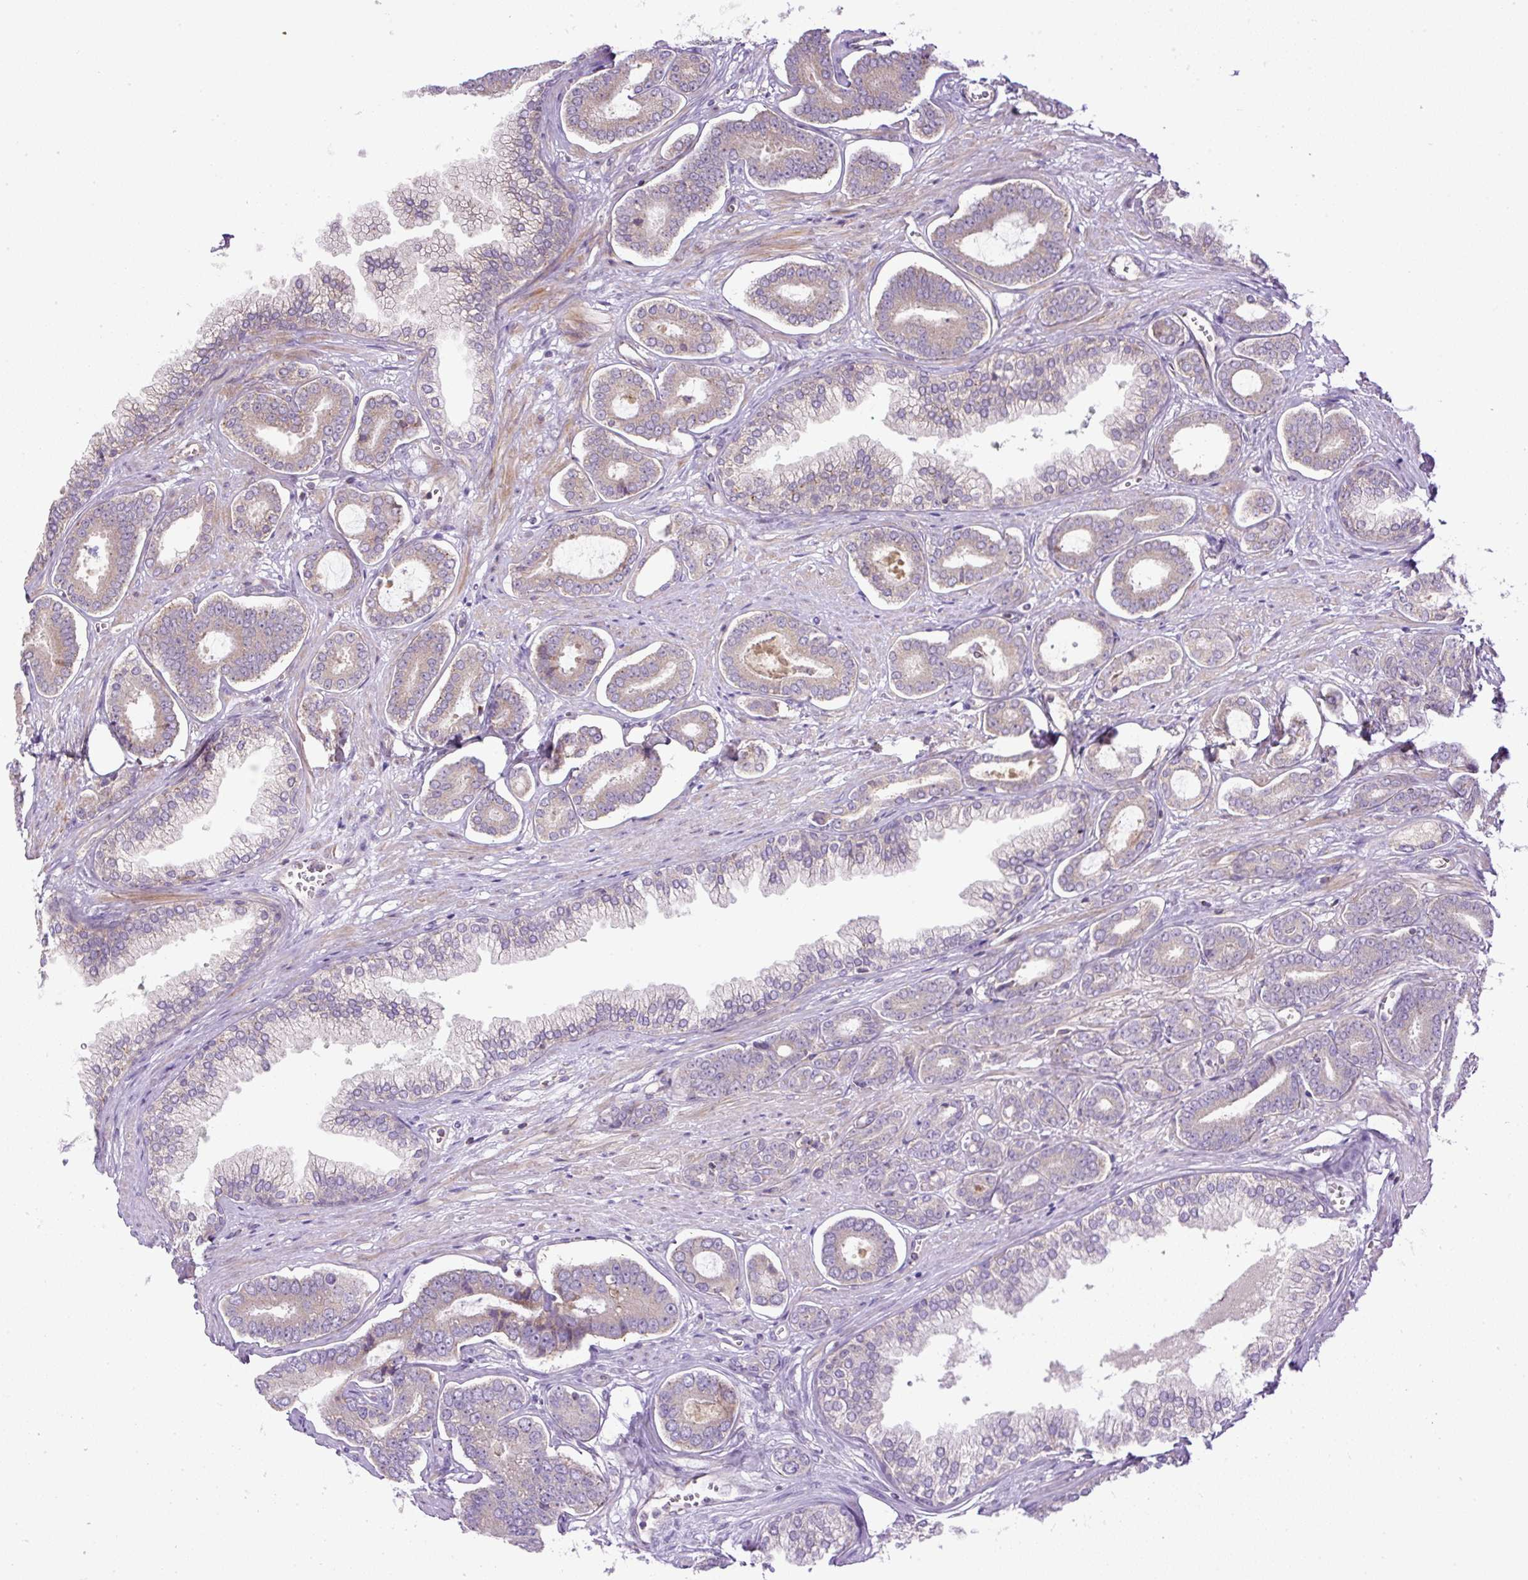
{"staining": {"intensity": "negative", "quantity": "none", "location": "none"}, "tissue": "prostate cancer", "cell_type": "Tumor cells", "image_type": "cancer", "snomed": [{"axis": "morphology", "description": "Adenocarcinoma, NOS"}, {"axis": "topography", "description": "Prostate and seminal vesicle, NOS"}], "caption": "Immunohistochemistry of human prostate cancer (adenocarcinoma) demonstrates no staining in tumor cells.", "gene": "ZNF547", "patient": {"sex": "male", "age": 76}}